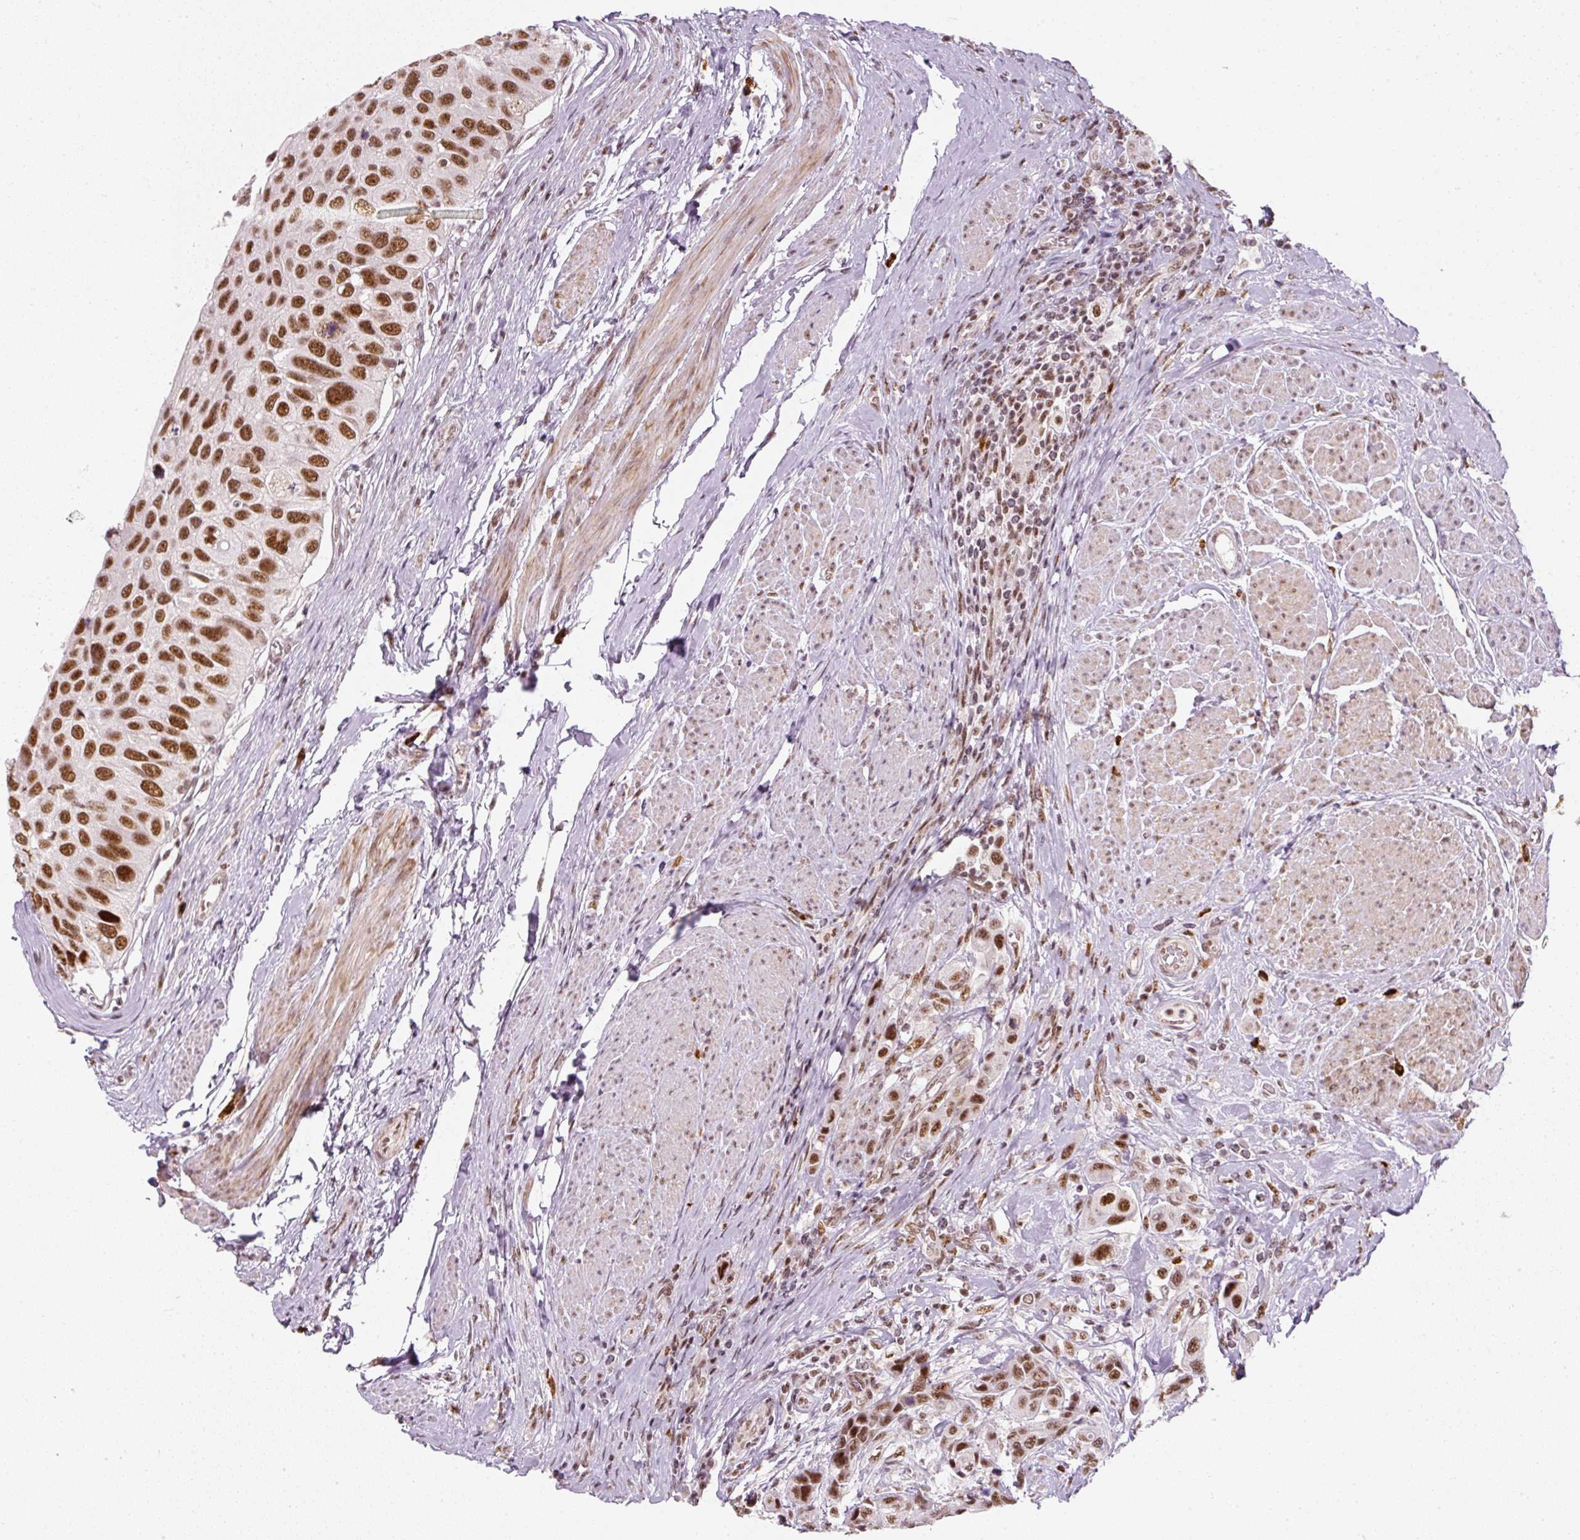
{"staining": {"intensity": "strong", "quantity": ">75%", "location": "nuclear"}, "tissue": "urothelial cancer", "cell_type": "Tumor cells", "image_type": "cancer", "snomed": [{"axis": "morphology", "description": "Urothelial carcinoma, High grade"}, {"axis": "topography", "description": "Urinary bladder"}], "caption": "Urothelial cancer stained with immunohistochemistry exhibits strong nuclear staining in about >75% of tumor cells.", "gene": "U2AF2", "patient": {"sex": "male", "age": 50}}